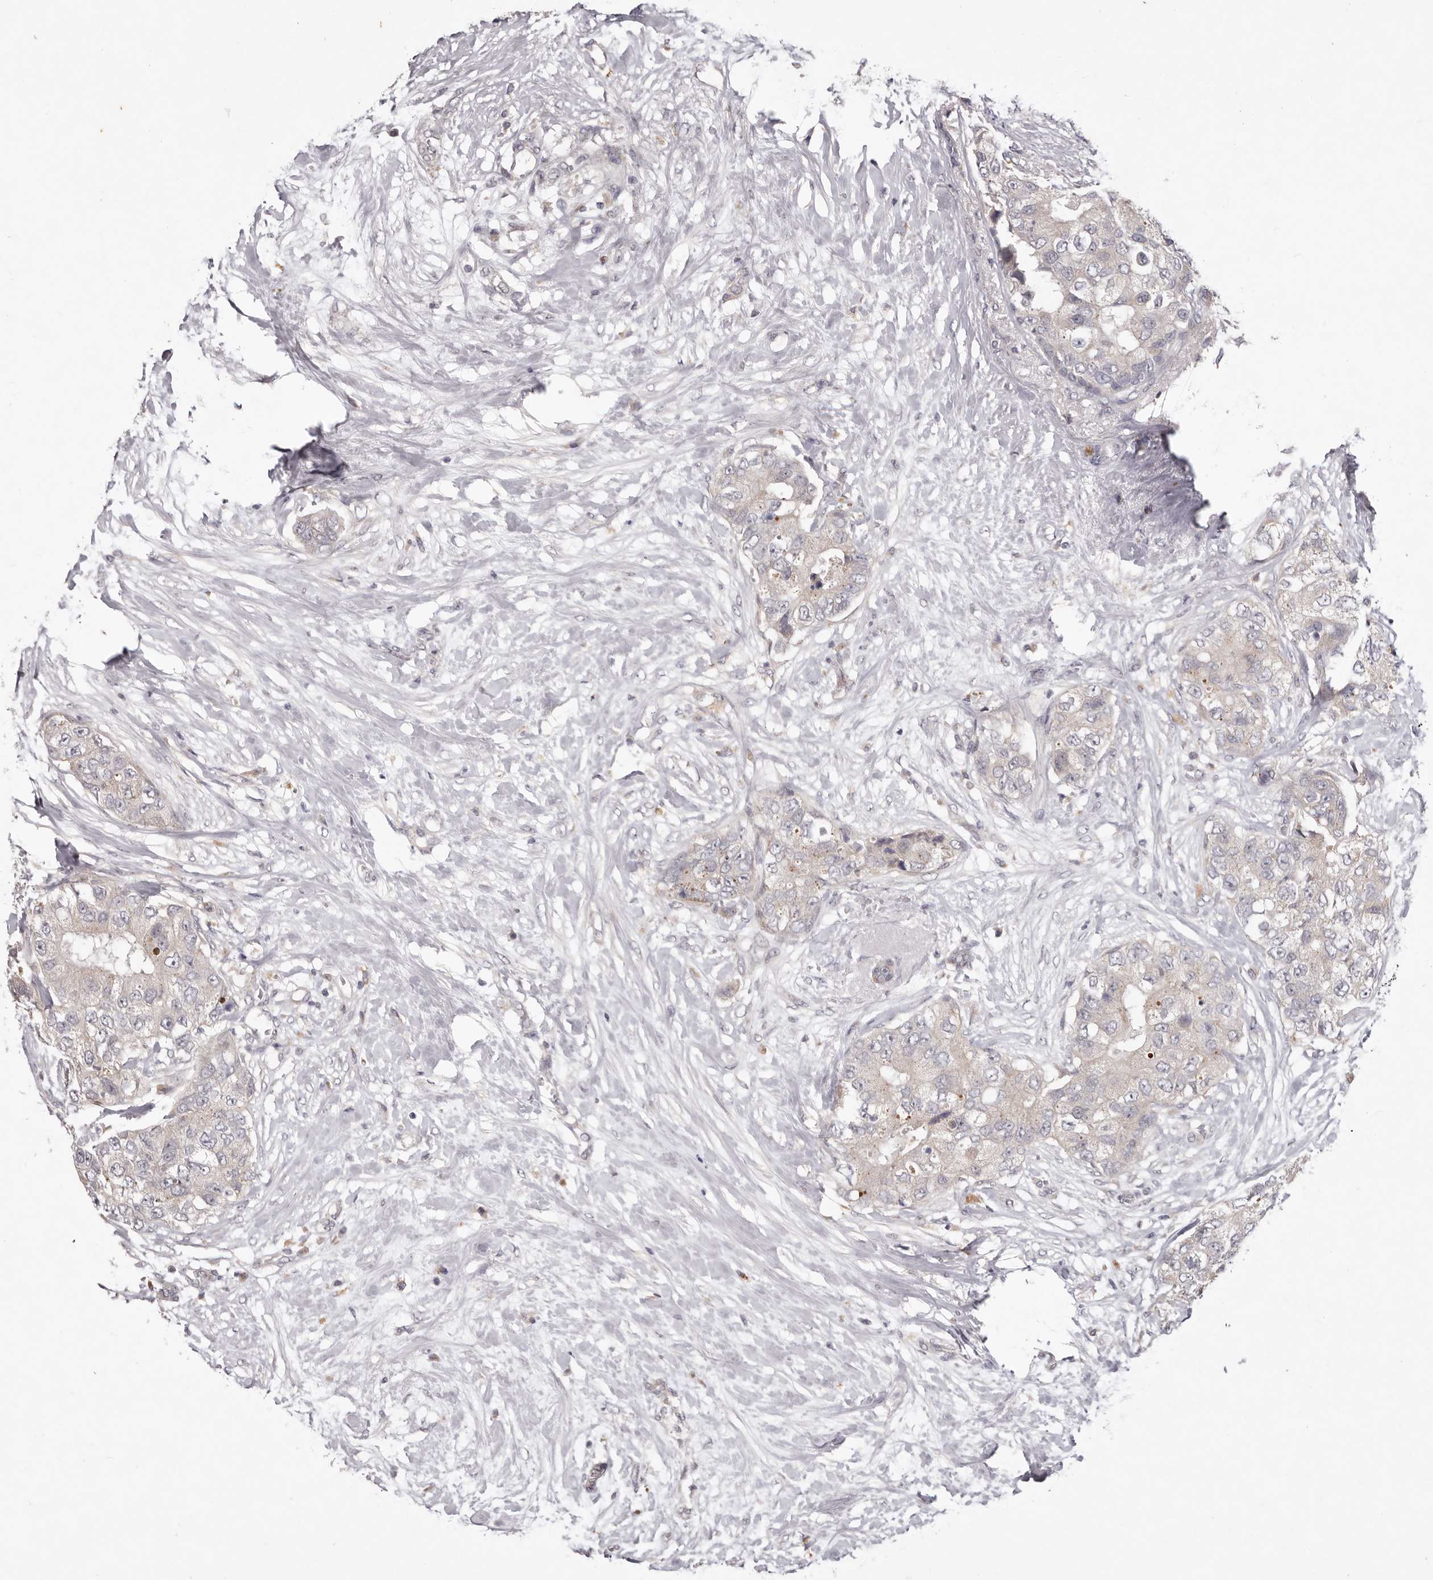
{"staining": {"intensity": "negative", "quantity": "none", "location": "none"}, "tissue": "breast cancer", "cell_type": "Tumor cells", "image_type": "cancer", "snomed": [{"axis": "morphology", "description": "Duct carcinoma"}, {"axis": "topography", "description": "Breast"}], "caption": "Tumor cells show no significant protein positivity in breast cancer (intraductal carcinoma).", "gene": "GARNL3", "patient": {"sex": "female", "age": 62}}